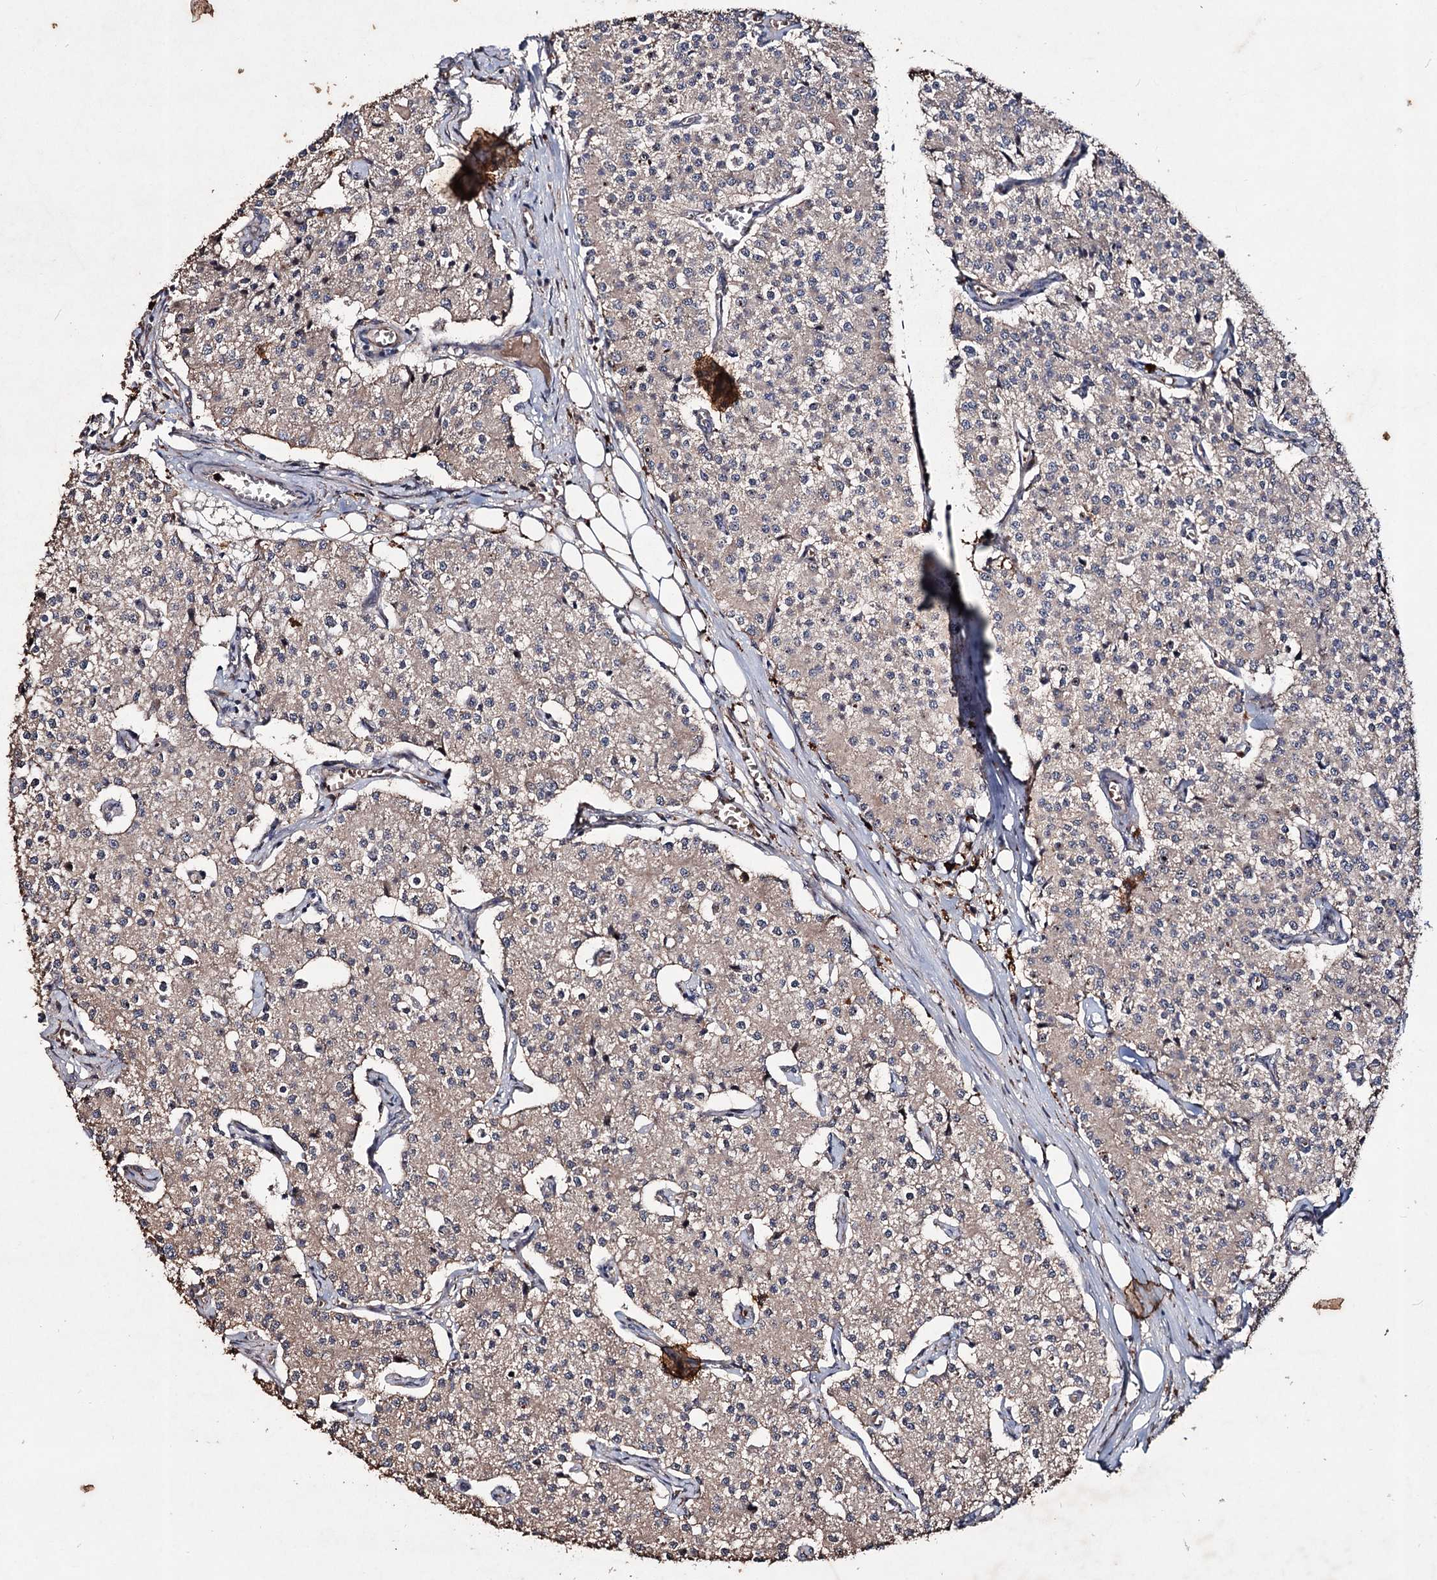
{"staining": {"intensity": "weak", "quantity": "25%-75%", "location": "cytoplasmic/membranous"}, "tissue": "carcinoid", "cell_type": "Tumor cells", "image_type": "cancer", "snomed": [{"axis": "morphology", "description": "Carcinoid, malignant, NOS"}, {"axis": "topography", "description": "Colon"}], "caption": "Immunohistochemical staining of malignant carcinoid shows weak cytoplasmic/membranous protein staining in about 25%-75% of tumor cells.", "gene": "PTPN3", "patient": {"sex": "female", "age": 52}}